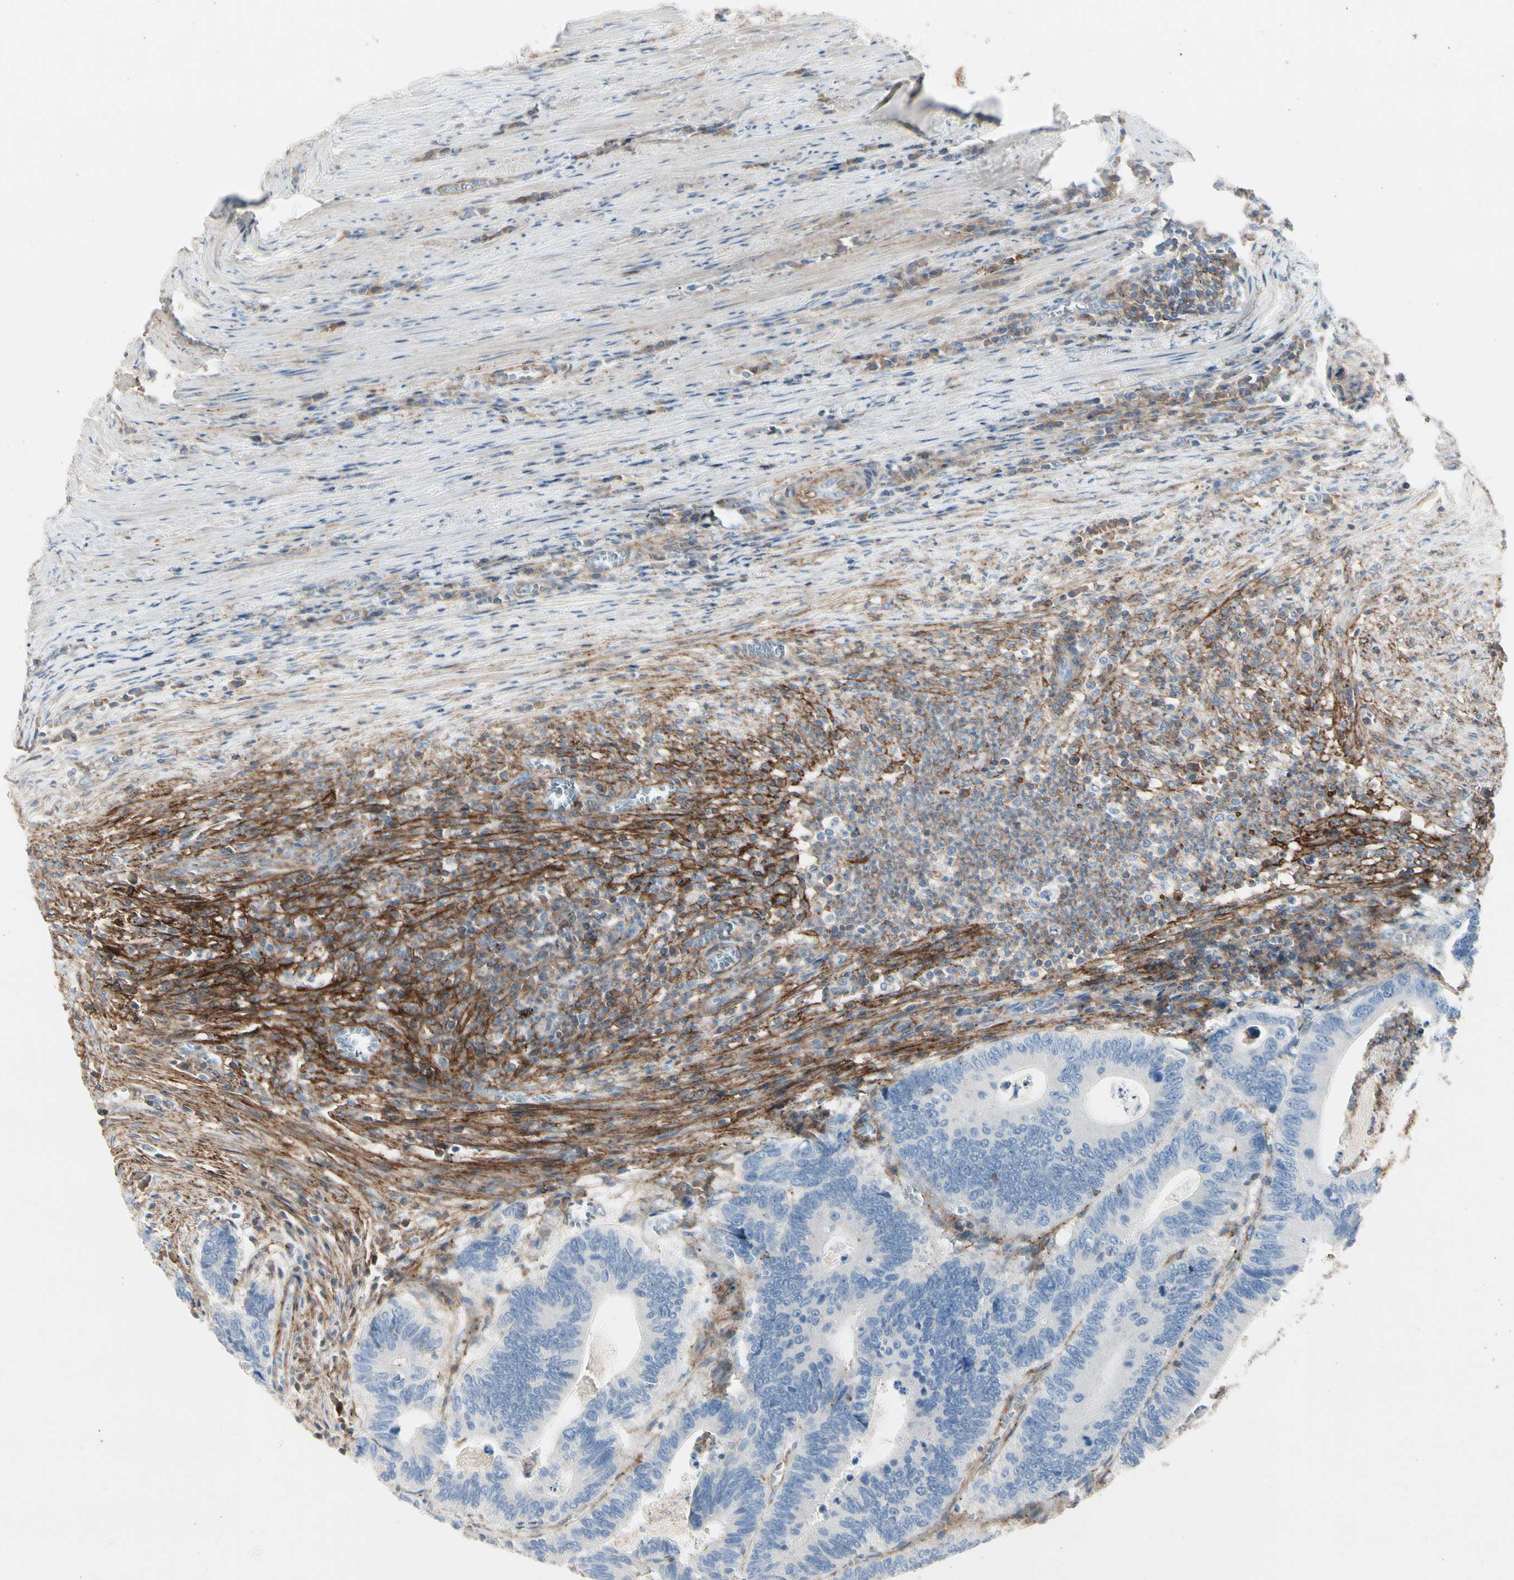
{"staining": {"intensity": "negative", "quantity": "none", "location": "none"}, "tissue": "colorectal cancer", "cell_type": "Tumor cells", "image_type": "cancer", "snomed": [{"axis": "morphology", "description": "Adenocarcinoma, NOS"}, {"axis": "topography", "description": "Colon"}], "caption": "Tumor cells show no significant protein positivity in colorectal cancer (adenocarcinoma).", "gene": "CLEC2B", "patient": {"sex": "male", "age": 72}}